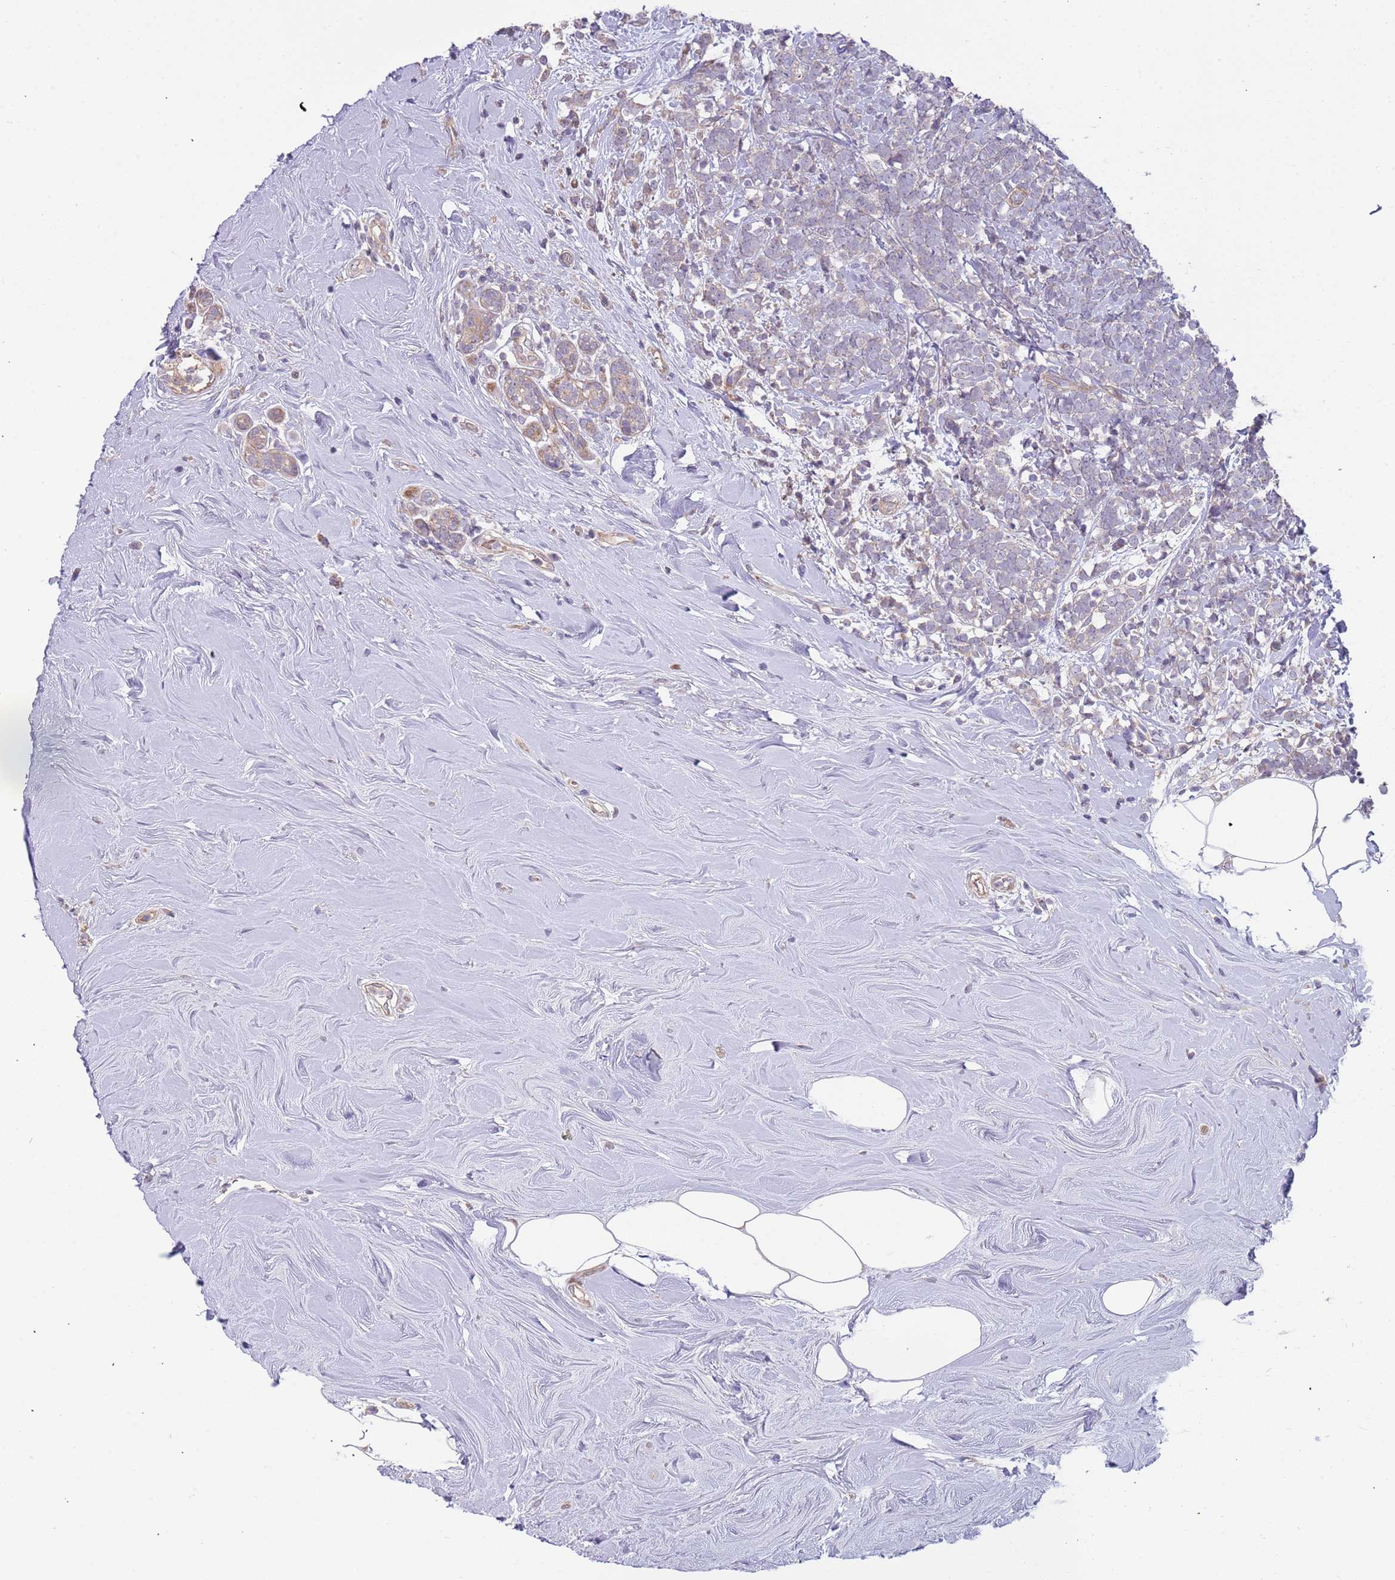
{"staining": {"intensity": "weak", "quantity": "<25%", "location": "cytoplasmic/membranous"}, "tissue": "breast cancer", "cell_type": "Tumor cells", "image_type": "cancer", "snomed": [{"axis": "morphology", "description": "Lobular carcinoma"}, {"axis": "topography", "description": "Breast"}], "caption": "This image is of lobular carcinoma (breast) stained with immunohistochemistry (IHC) to label a protein in brown with the nuclei are counter-stained blue. There is no staining in tumor cells.", "gene": "TRAPPC6B", "patient": {"sex": "female", "age": 58}}